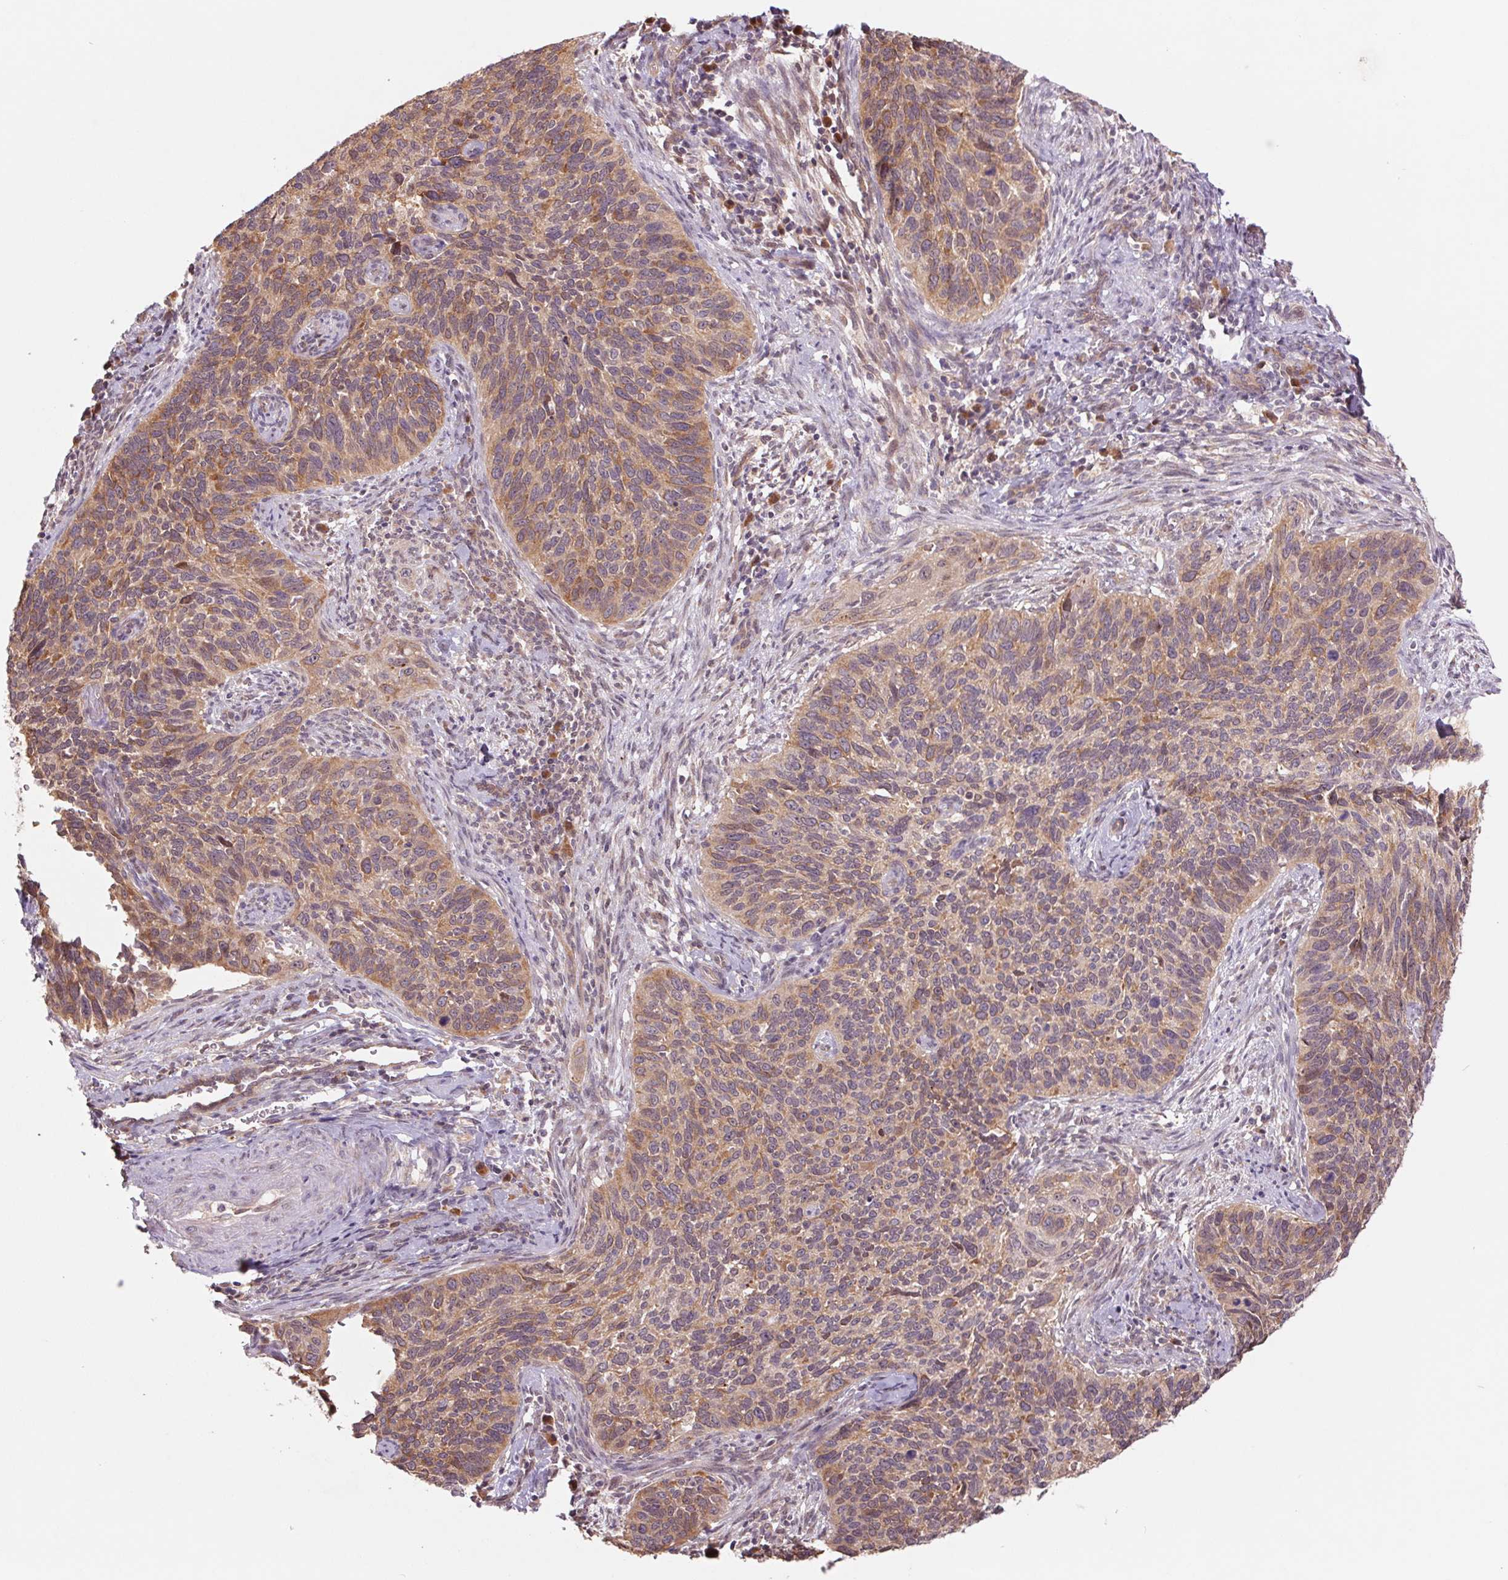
{"staining": {"intensity": "weak", "quantity": ">75%", "location": "cytoplasmic/membranous"}, "tissue": "cervical cancer", "cell_type": "Tumor cells", "image_type": "cancer", "snomed": [{"axis": "morphology", "description": "Squamous cell carcinoma, NOS"}, {"axis": "topography", "description": "Cervix"}], "caption": "Brown immunohistochemical staining in human squamous cell carcinoma (cervical) demonstrates weak cytoplasmic/membranous expression in about >75% of tumor cells.", "gene": "RRM1", "patient": {"sex": "female", "age": 51}}